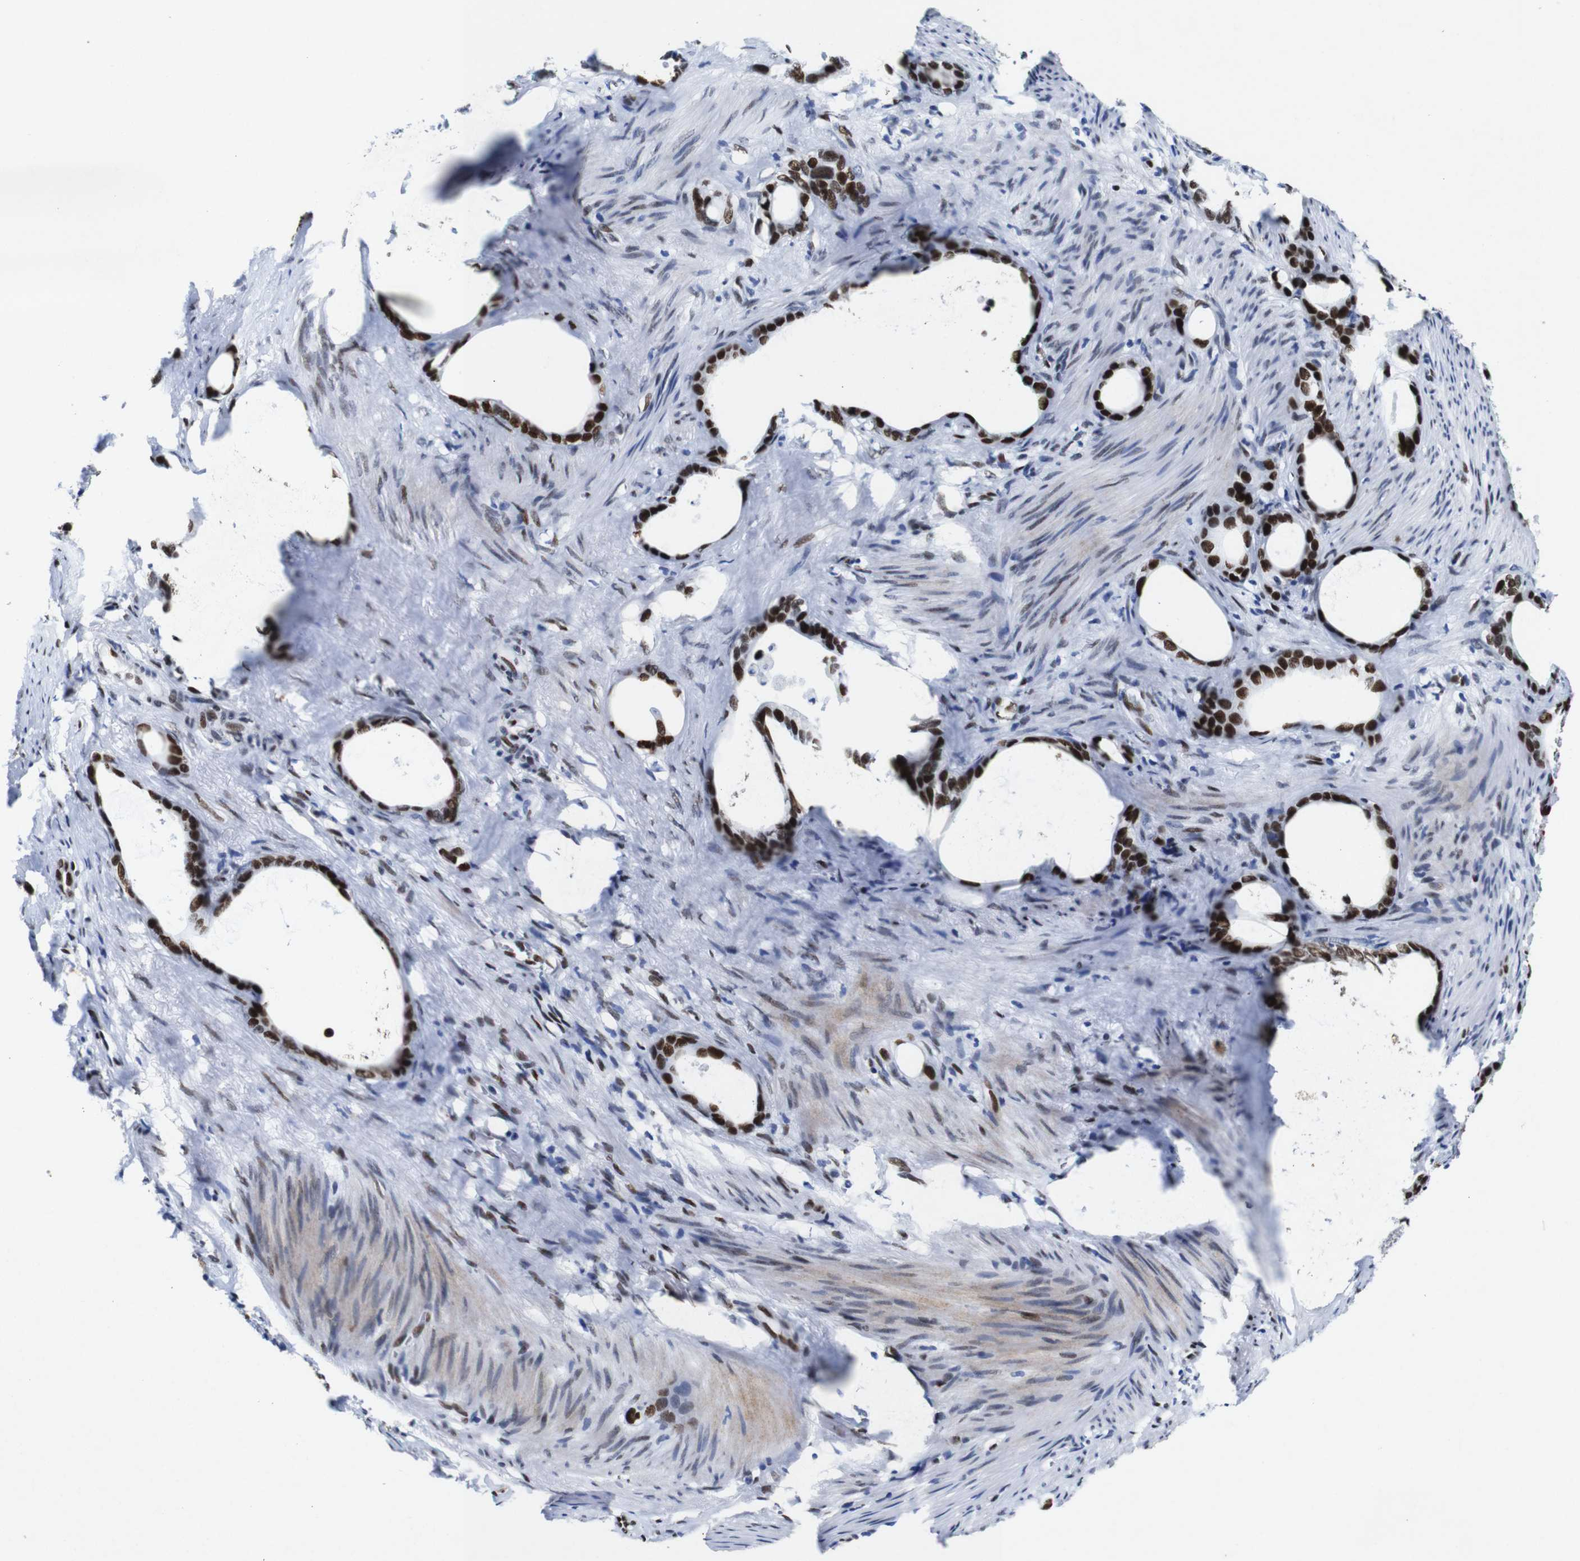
{"staining": {"intensity": "strong", "quantity": ">75%", "location": "nuclear"}, "tissue": "stomach cancer", "cell_type": "Tumor cells", "image_type": "cancer", "snomed": [{"axis": "morphology", "description": "Adenocarcinoma, NOS"}, {"axis": "topography", "description": "Stomach"}], "caption": "Immunohistochemistry image of neoplastic tissue: stomach cancer (adenocarcinoma) stained using immunohistochemistry (IHC) demonstrates high levels of strong protein expression localized specifically in the nuclear of tumor cells, appearing as a nuclear brown color.", "gene": "FOSL2", "patient": {"sex": "female", "age": 75}}